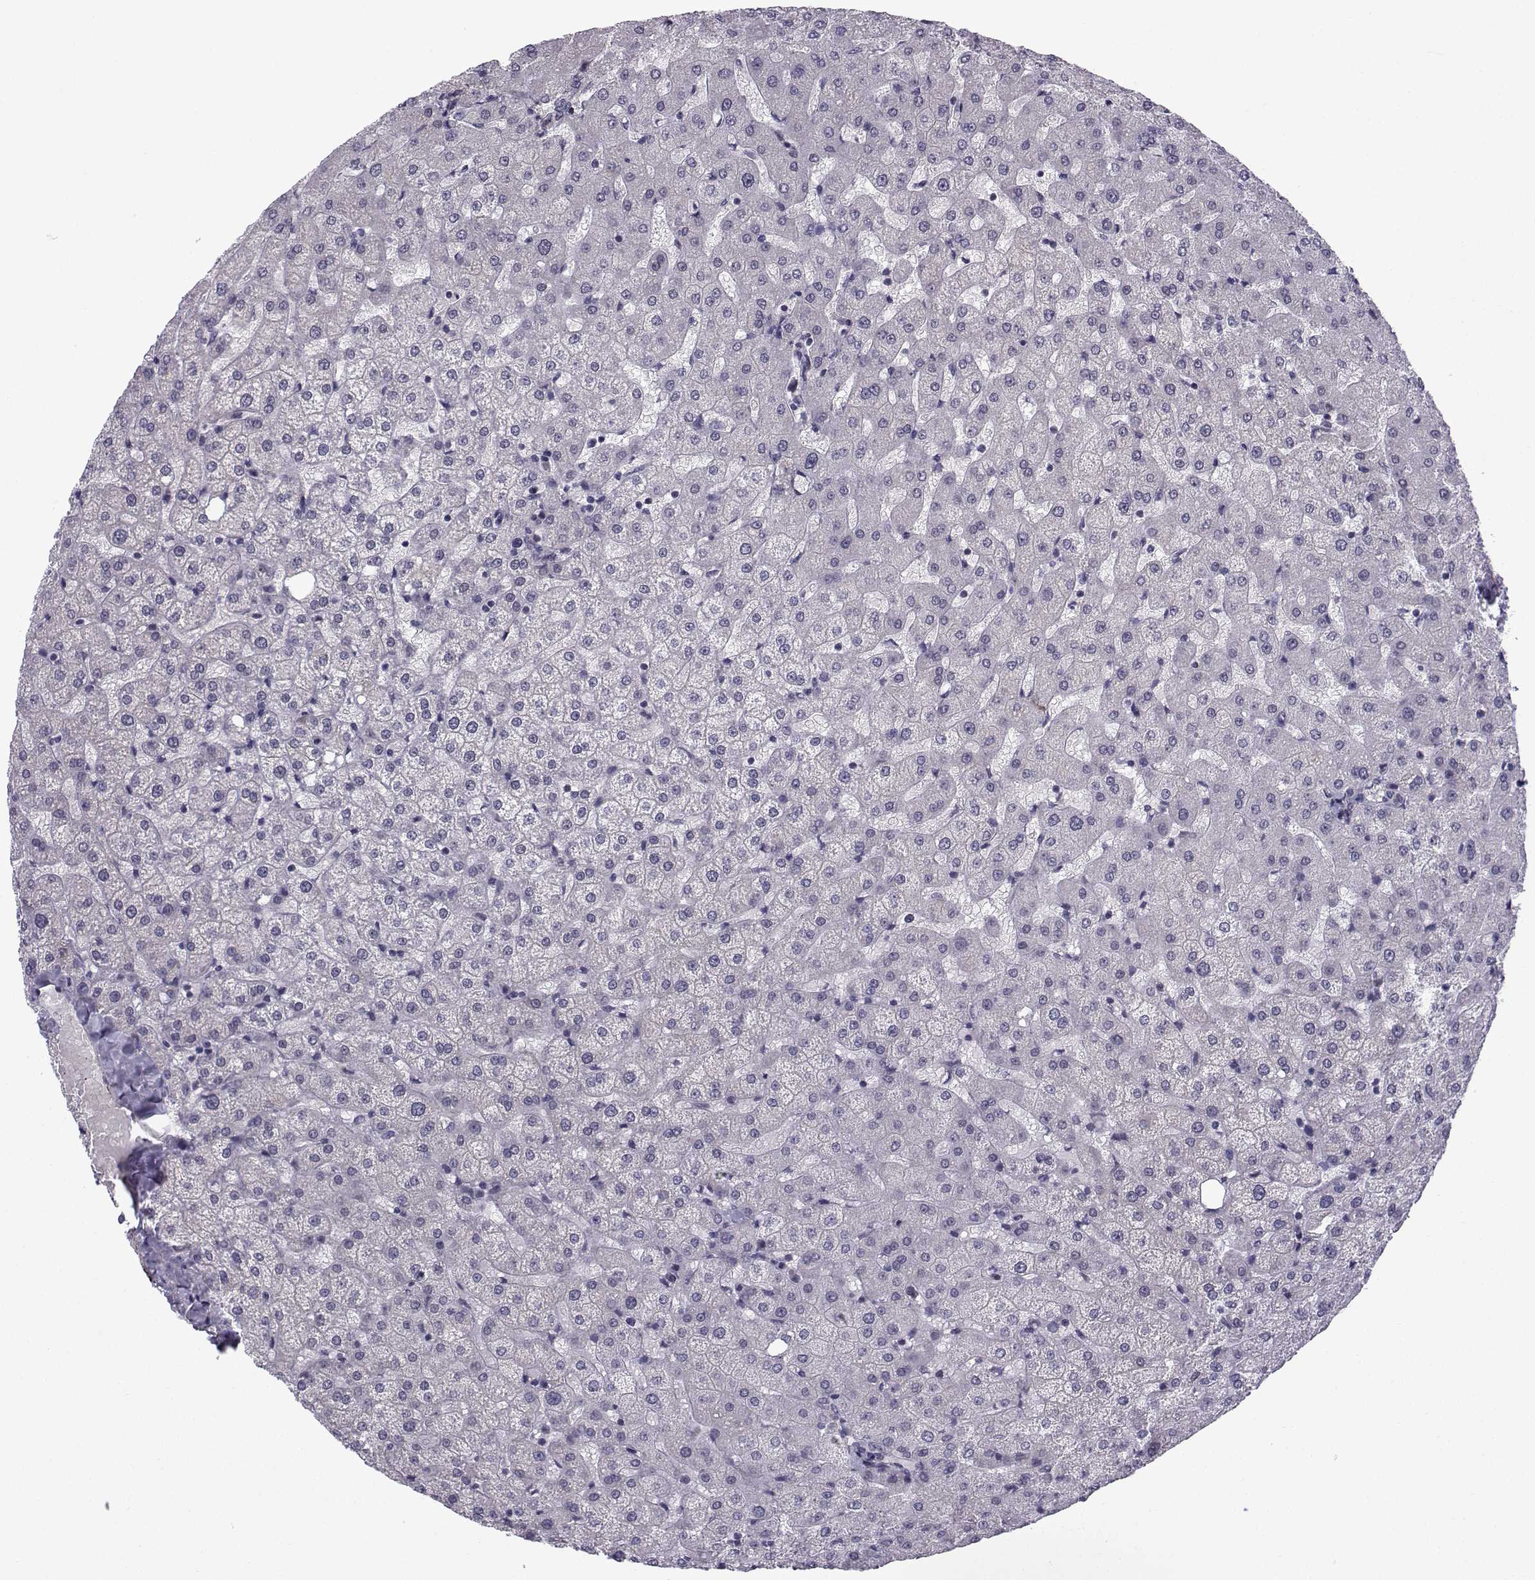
{"staining": {"intensity": "negative", "quantity": "none", "location": "none"}, "tissue": "liver", "cell_type": "Cholangiocytes", "image_type": "normal", "snomed": [{"axis": "morphology", "description": "Normal tissue, NOS"}, {"axis": "topography", "description": "Liver"}], "caption": "High magnification brightfield microscopy of normal liver stained with DAB (brown) and counterstained with hematoxylin (blue): cholangiocytes show no significant expression.", "gene": "RBM24", "patient": {"sex": "female", "age": 50}}